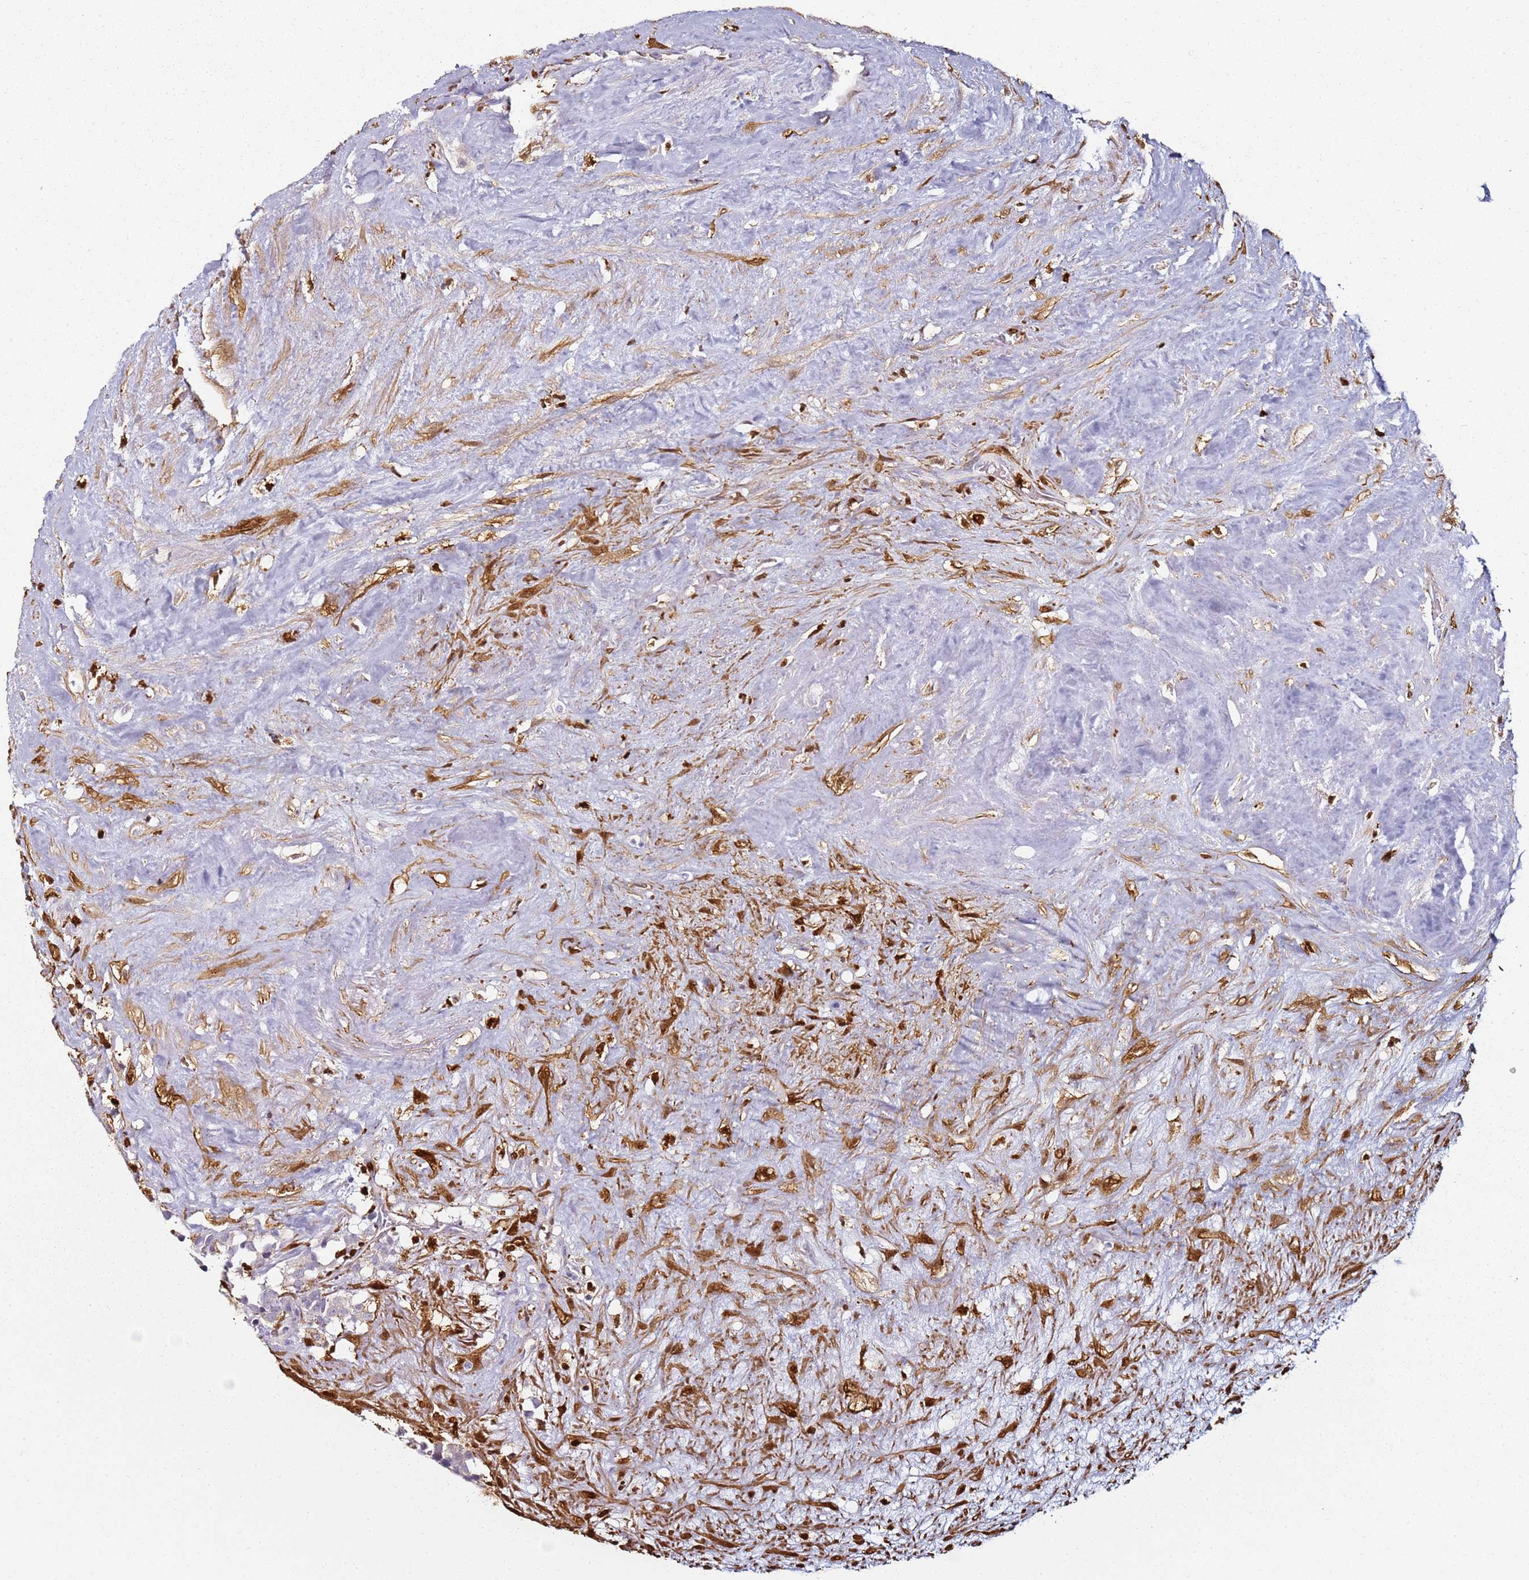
{"staining": {"intensity": "negative", "quantity": "none", "location": "none"}, "tissue": "testis cancer", "cell_type": "Tumor cells", "image_type": "cancer", "snomed": [{"axis": "morphology", "description": "Seminoma, NOS"}, {"axis": "topography", "description": "Testis"}], "caption": "Photomicrograph shows no significant protein positivity in tumor cells of testis seminoma.", "gene": "S100A4", "patient": {"sex": "male", "age": 71}}